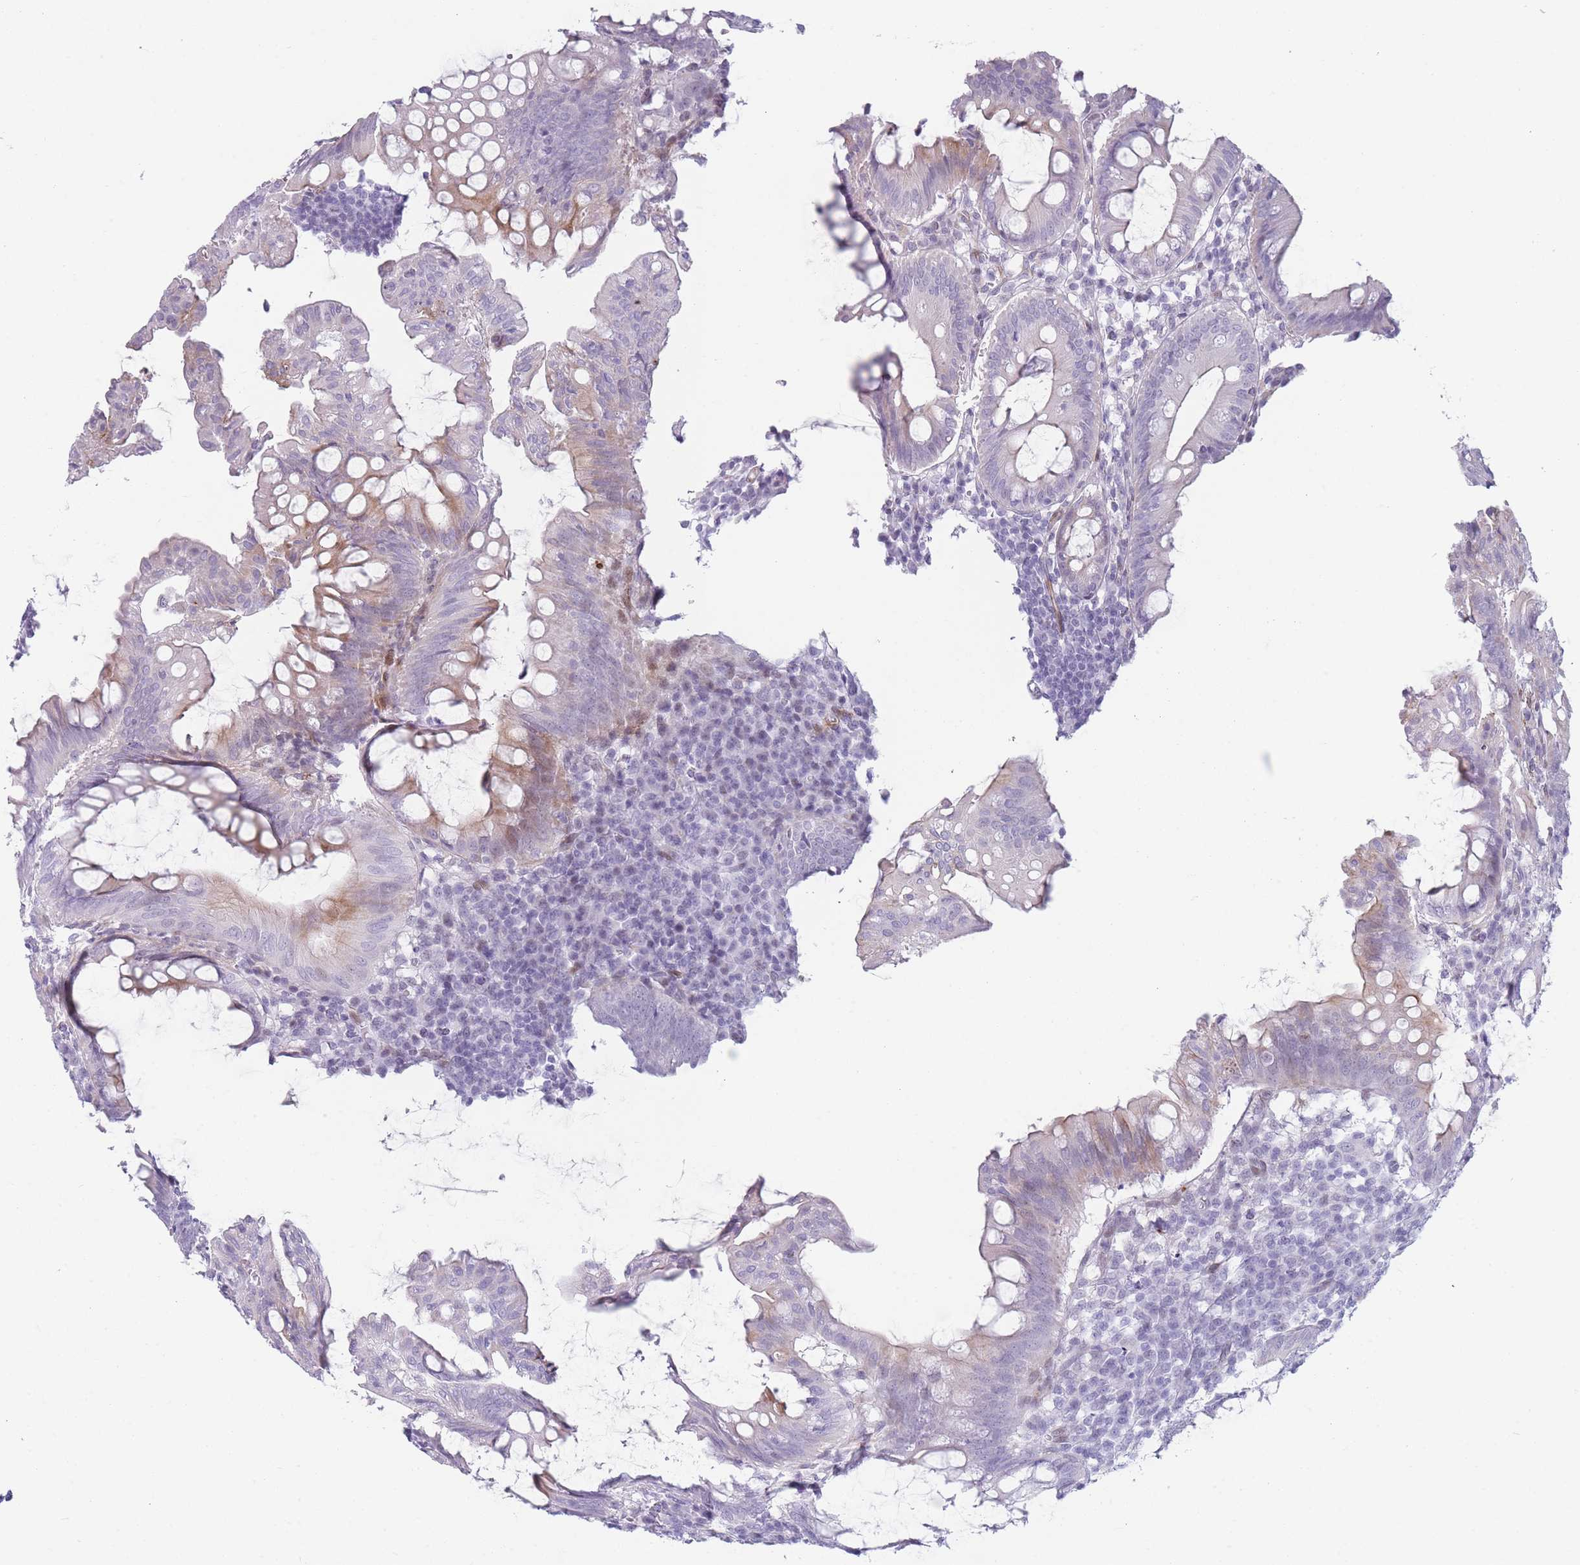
{"staining": {"intensity": "weak", "quantity": "<25%", "location": "cytoplasmic/membranous"}, "tissue": "appendix", "cell_type": "Glandular cells", "image_type": "normal", "snomed": [{"axis": "morphology", "description": "Normal tissue, NOS"}, {"axis": "topography", "description": "Appendix"}], "caption": "High magnification brightfield microscopy of unremarkable appendix stained with DAB (3,3'-diaminobenzidine) (brown) and counterstained with hematoxylin (blue): glandular cells show no significant staining.", "gene": "IFNA10", "patient": {"sex": "male", "age": 83}}